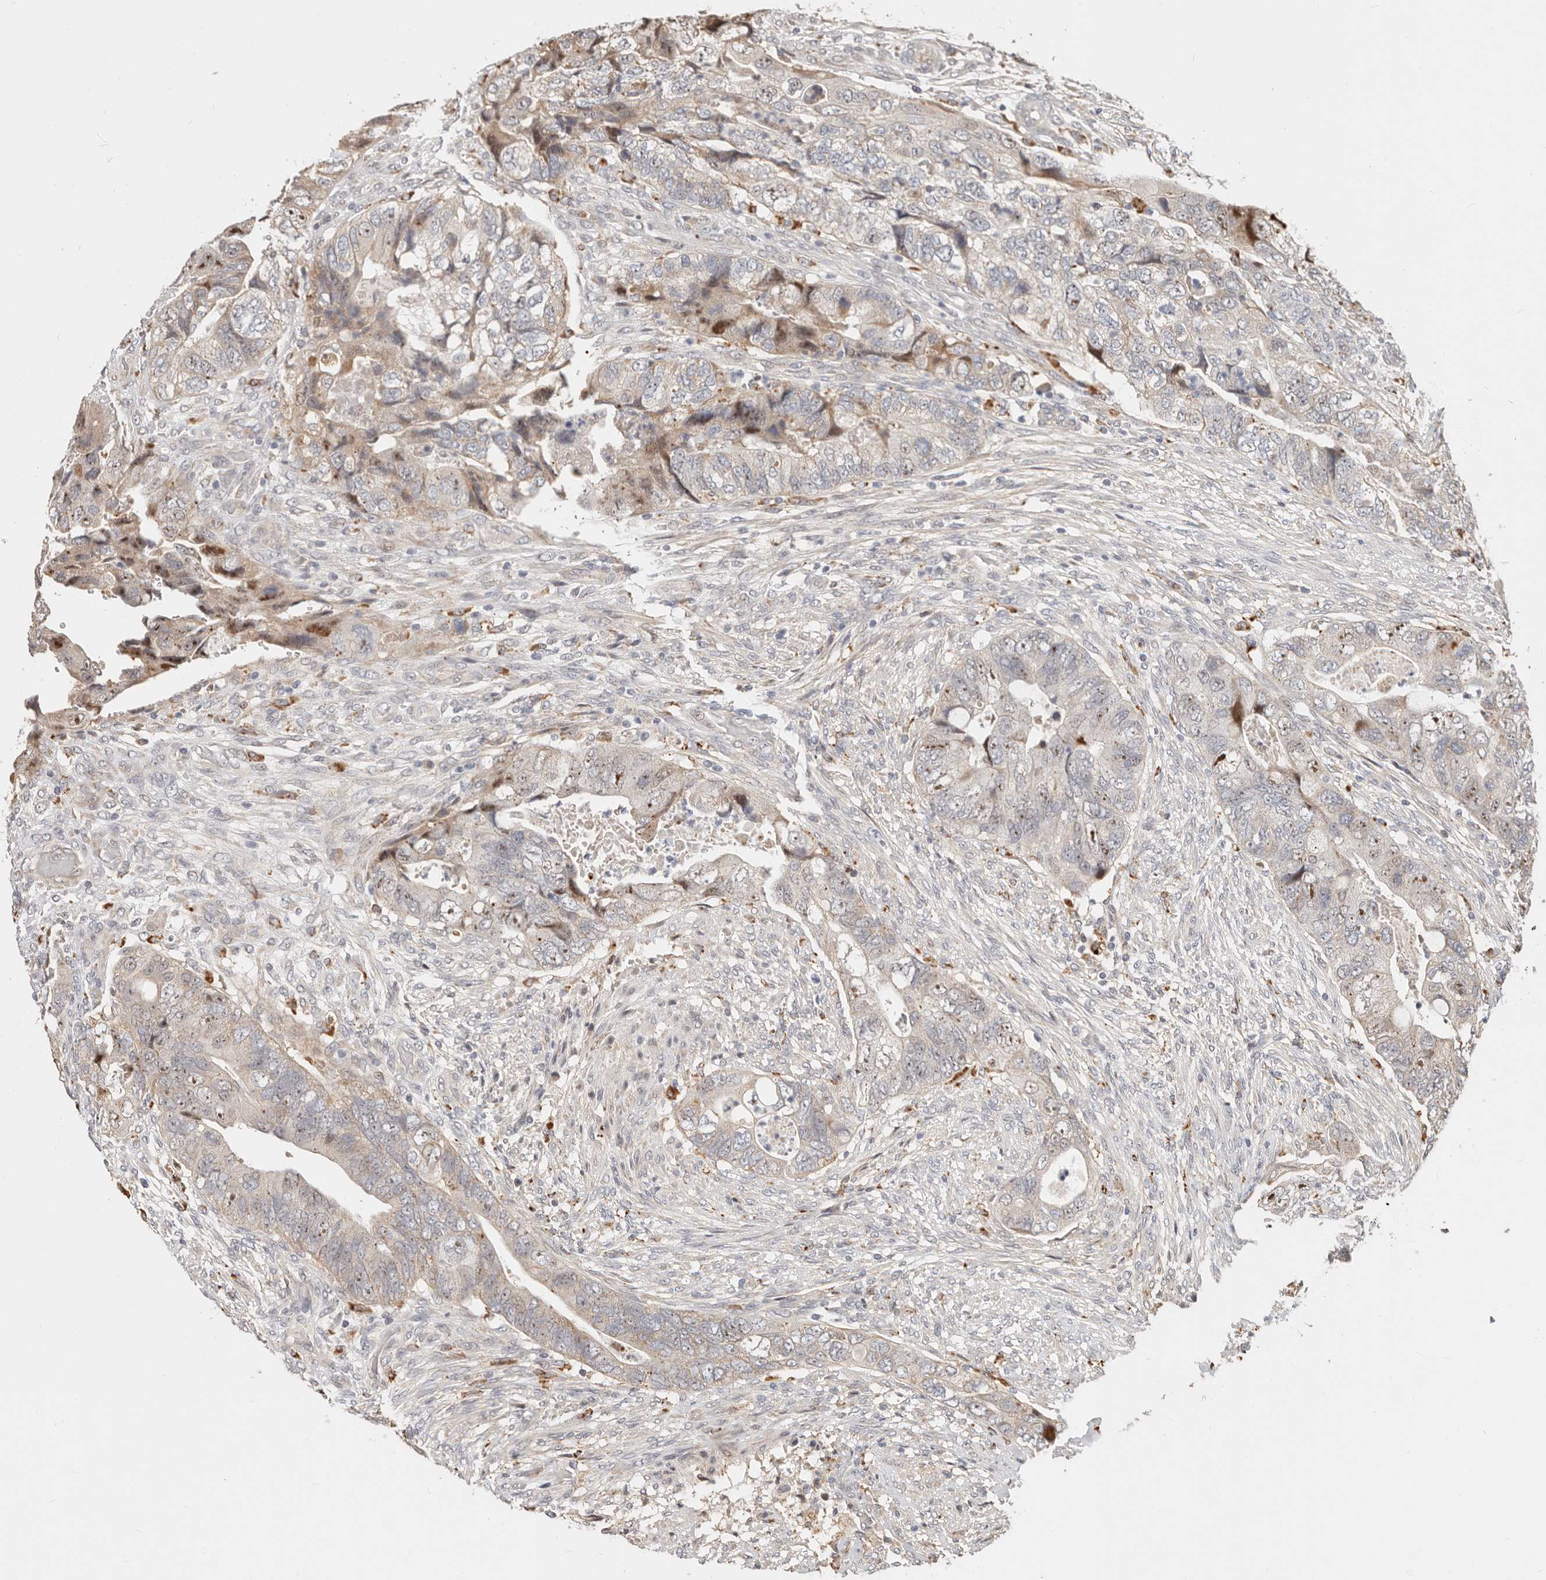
{"staining": {"intensity": "moderate", "quantity": "<25%", "location": "cytoplasmic/membranous,nuclear"}, "tissue": "colorectal cancer", "cell_type": "Tumor cells", "image_type": "cancer", "snomed": [{"axis": "morphology", "description": "Adenocarcinoma, NOS"}, {"axis": "topography", "description": "Rectum"}], "caption": "Moderate cytoplasmic/membranous and nuclear expression is seen in approximately <25% of tumor cells in colorectal cancer.", "gene": "ZRANB1", "patient": {"sex": "male", "age": 63}}